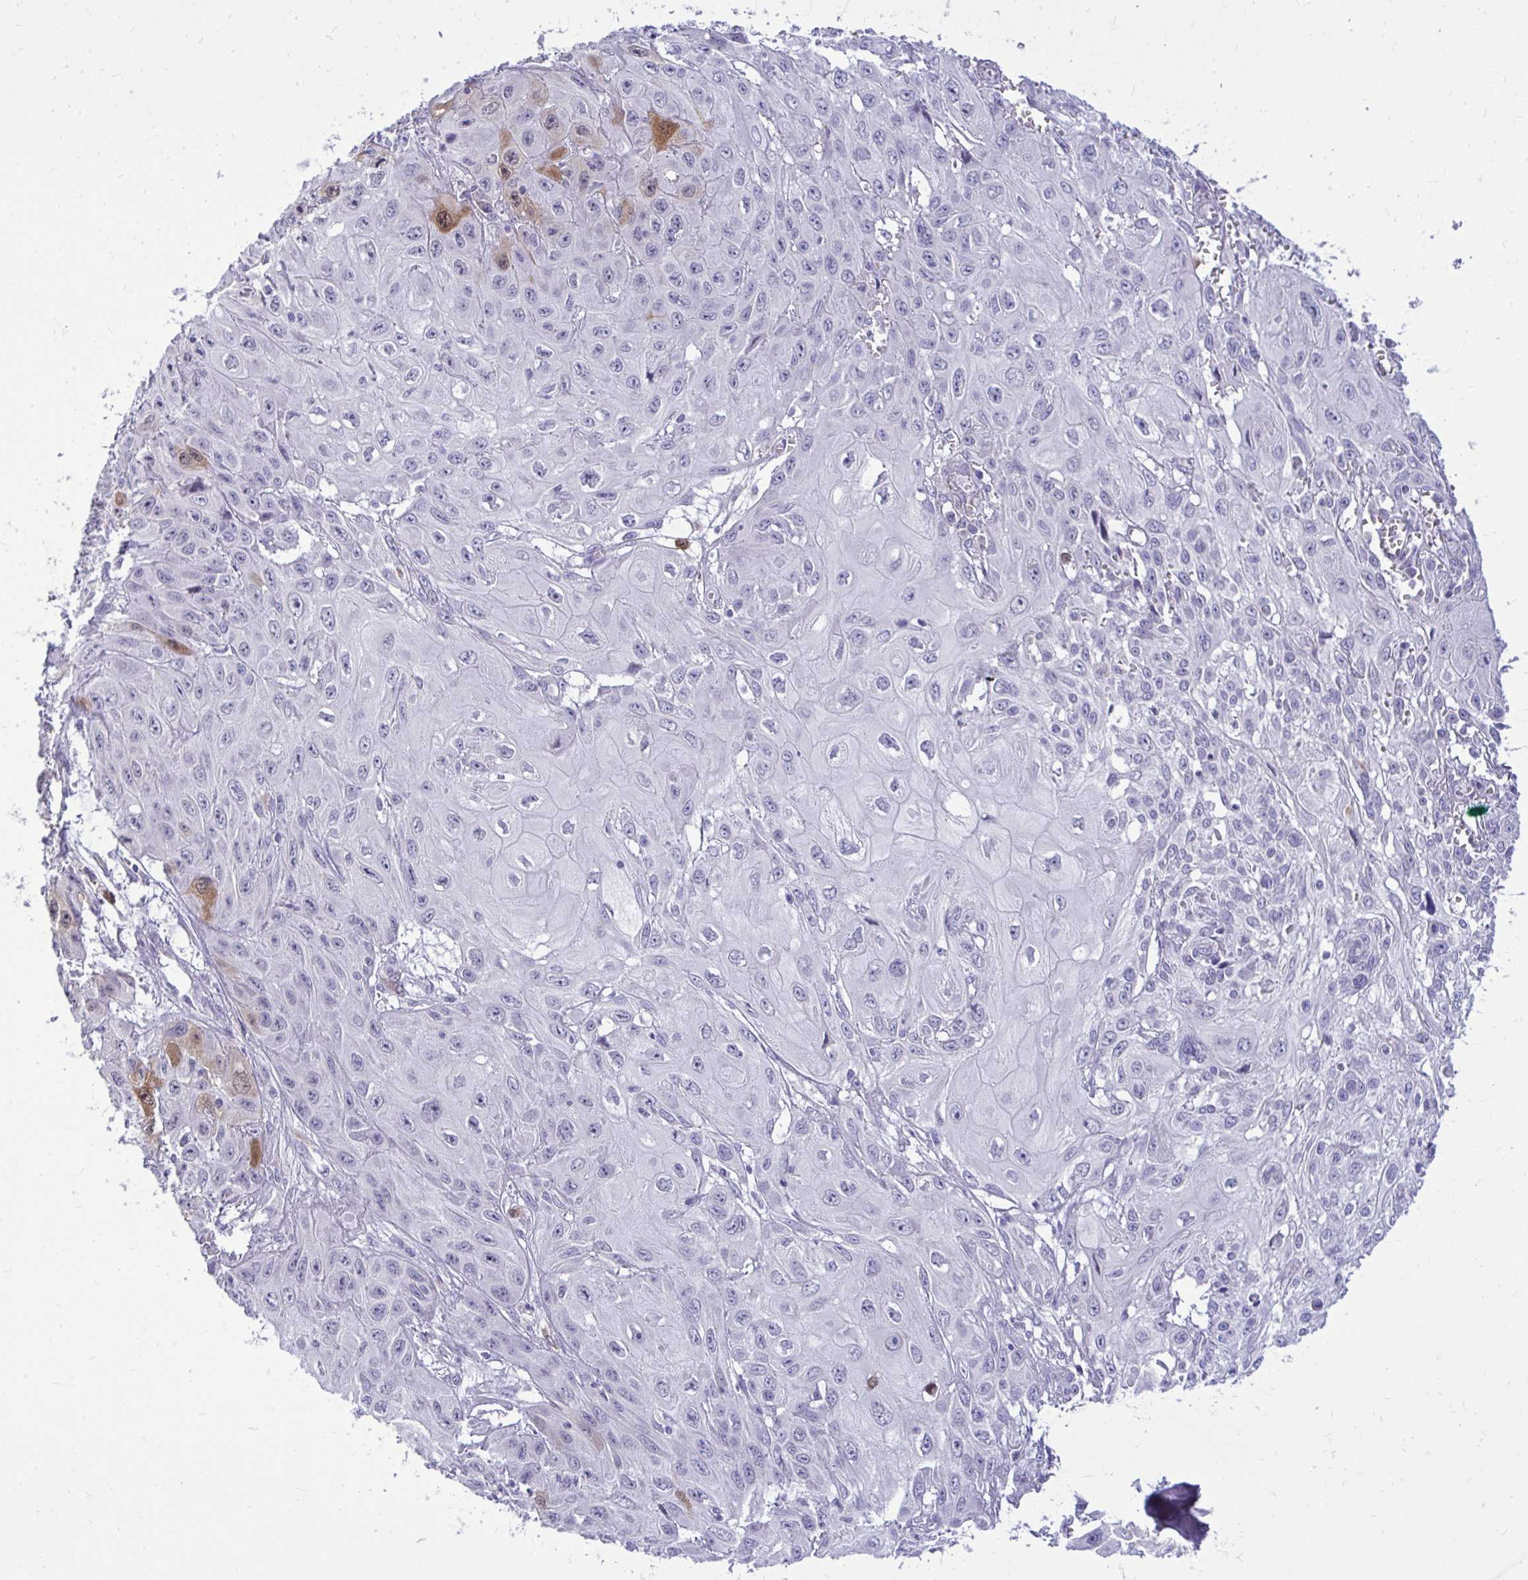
{"staining": {"intensity": "moderate", "quantity": "<25%", "location": "cytoplasmic/membranous"}, "tissue": "skin cancer", "cell_type": "Tumor cells", "image_type": "cancer", "snomed": [{"axis": "morphology", "description": "Squamous cell carcinoma, NOS"}, {"axis": "topography", "description": "Skin"}, {"axis": "topography", "description": "Vulva"}], "caption": "Skin cancer stained for a protein demonstrates moderate cytoplasmic/membranous positivity in tumor cells. (IHC, brightfield microscopy, high magnification).", "gene": "CDC20", "patient": {"sex": "female", "age": 71}}